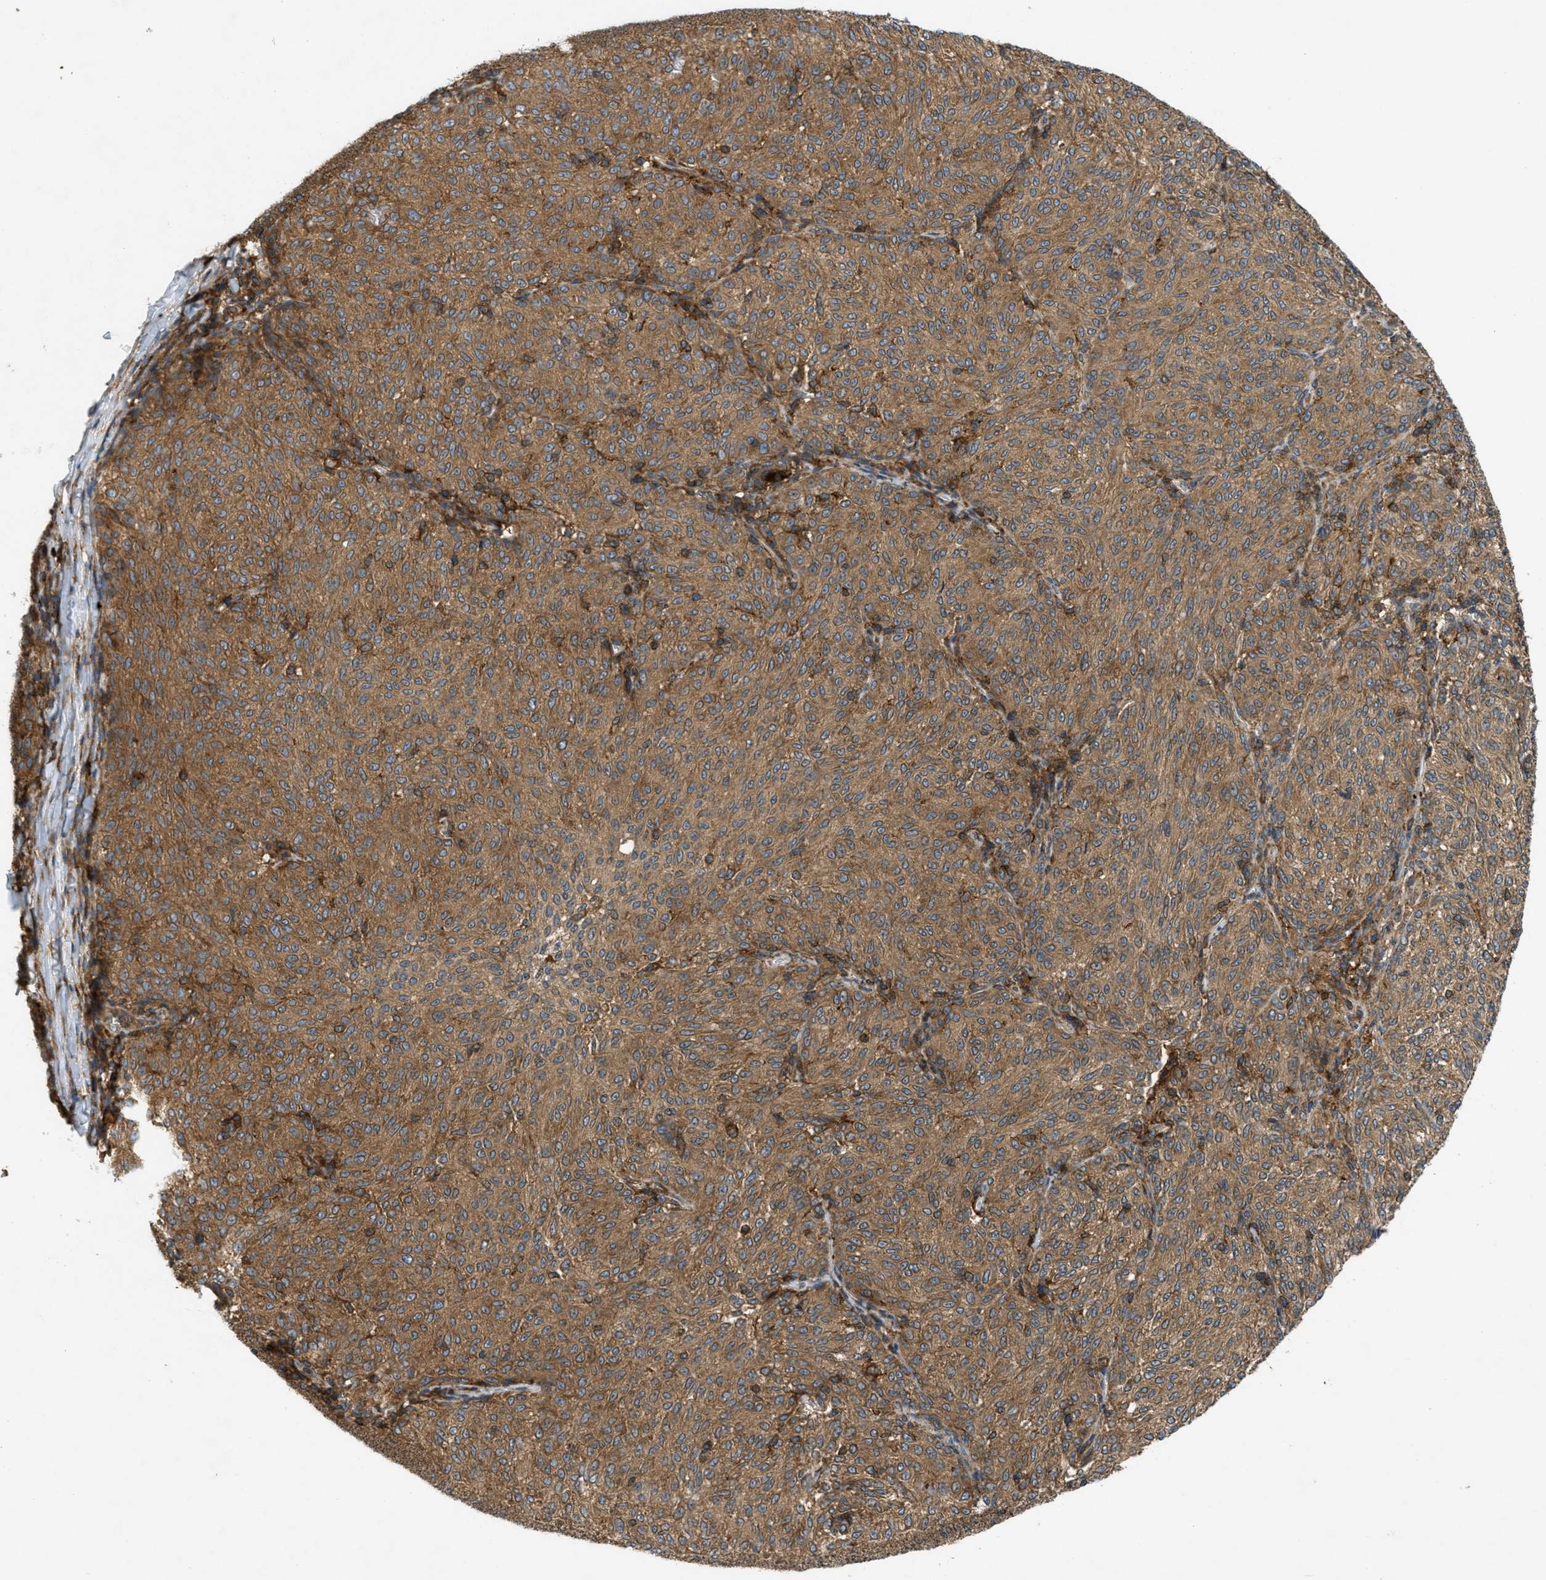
{"staining": {"intensity": "moderate", "quantity": ">75%", "location": "cytoplasmic/membranous"}, "tissue": "melanoma", "cell_type": "Tumor cells", "image_type": "cancer", "snomed": [{"axis": "morphology", "description": "Malignant melanoma, NOS"}, {"axis": "topography", "description": "Skin"}], "caption": "An IHC photomicrograph of tumor tissue is shown. Protein staining in brown shows moderate cytoplasmic/membranous positivity in melanoma within tumor cells.", "gene": "PCDH18", "patient": {"sex": "female", "age": 72}}